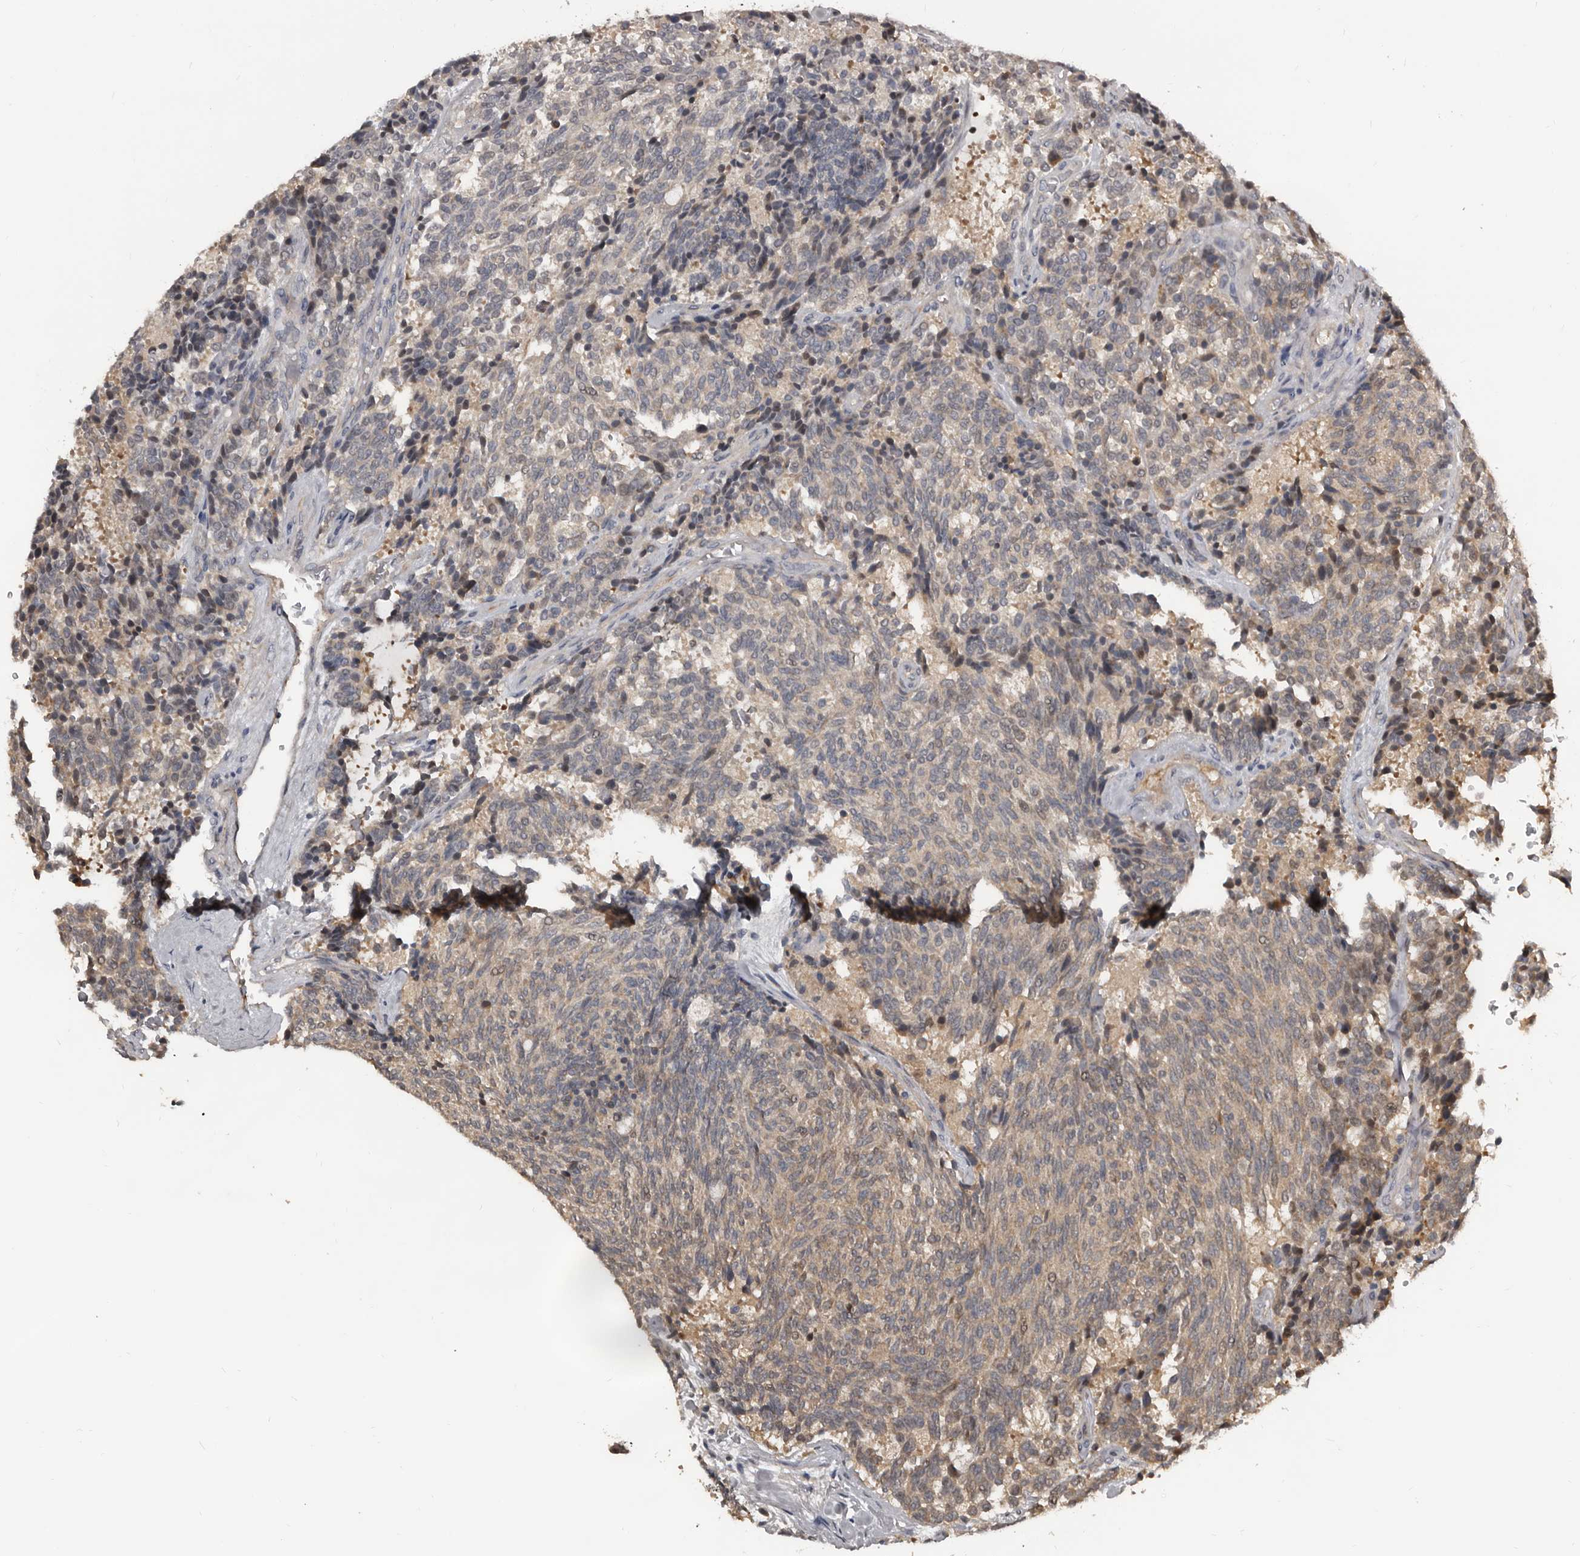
{"staining": {"intensity": "weak", "quantity": "25%-75%", "location": "cytoplasmic/membranous"}, "tissue": "carcinoid", "cell_type": "Tumor cells", "image_type": "cancer", "snomed": [{"axis": "morphology", "description": "Carcinoid, malignant, NOS"}, {"axis": "topography", "description": "Pancreas"}], "caption": "Tumor cells demonstrate weak cytoplasmic/membranous expression in about 25%-75% of cells in malignant carcinoid. Using DAB (3,3'-diaminobenzidine) (brown) and hematoxylin (blue) stains, captured at high magnification using brightfield microscopy.", "gene": "DHPS", "patient": {"sex": "female", "age": 54}}